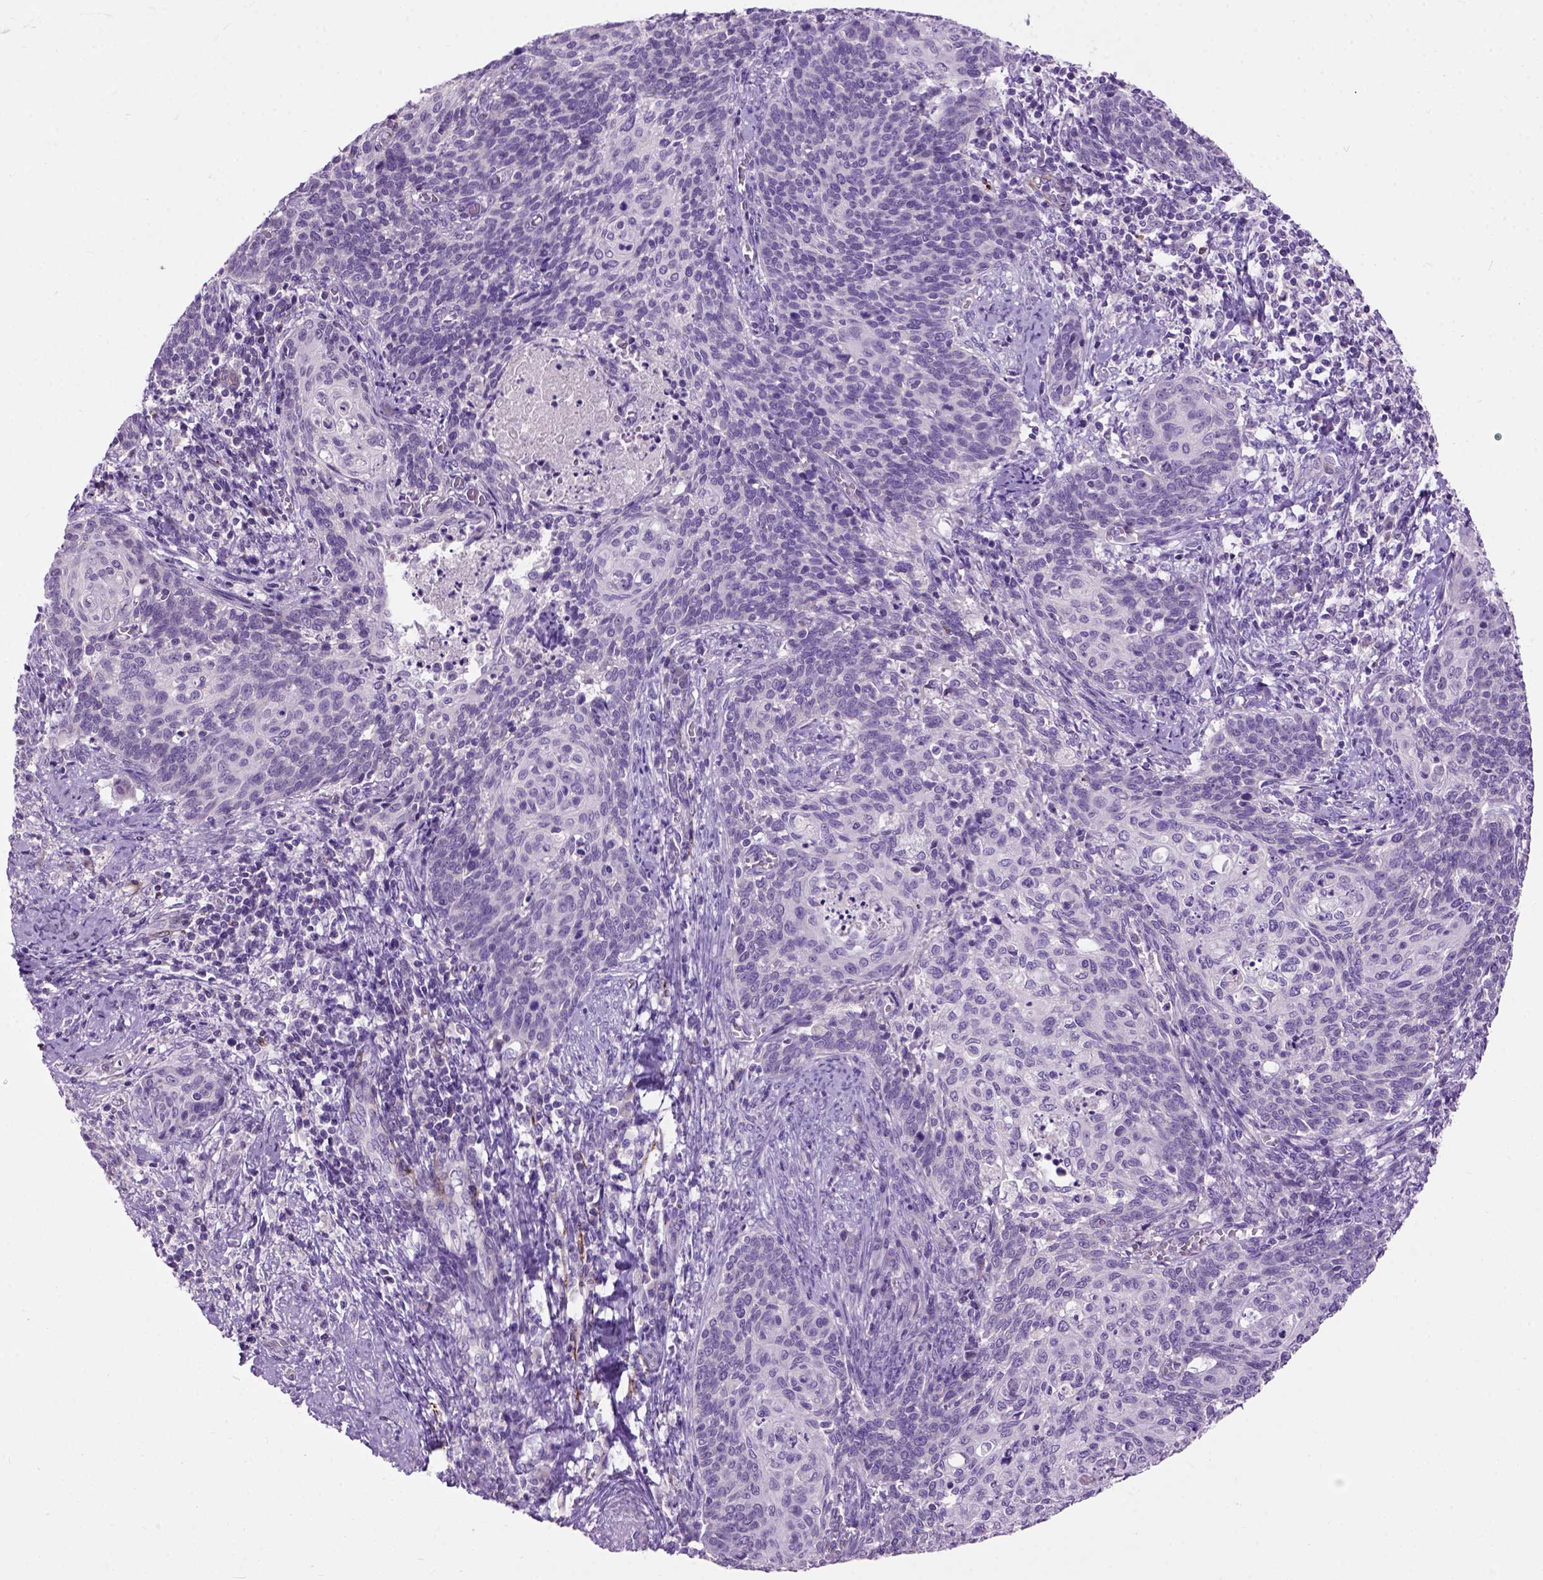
{"staining": {"intensity": "negative", "quantity": "none", "location": "none"}, "tissue": "cervical cancer", "cell_type": "Tumor cells", "image_type": "cancer", "snomed": [{"axis": "morphology", "description": "Normal tissue, NOS"}, {"axis": "morphology", "description": "Squamous cell carcinoma, NOS"}, {"axis": "topography", "description": "Cervix"}], "caption": "Immunohistochemical staining of cervical cancer (squamous cell carcinoma) shows no significant staining in tumor cells.", "gene": "MAPT", "patient": {"sex": "female", "age": 39}}